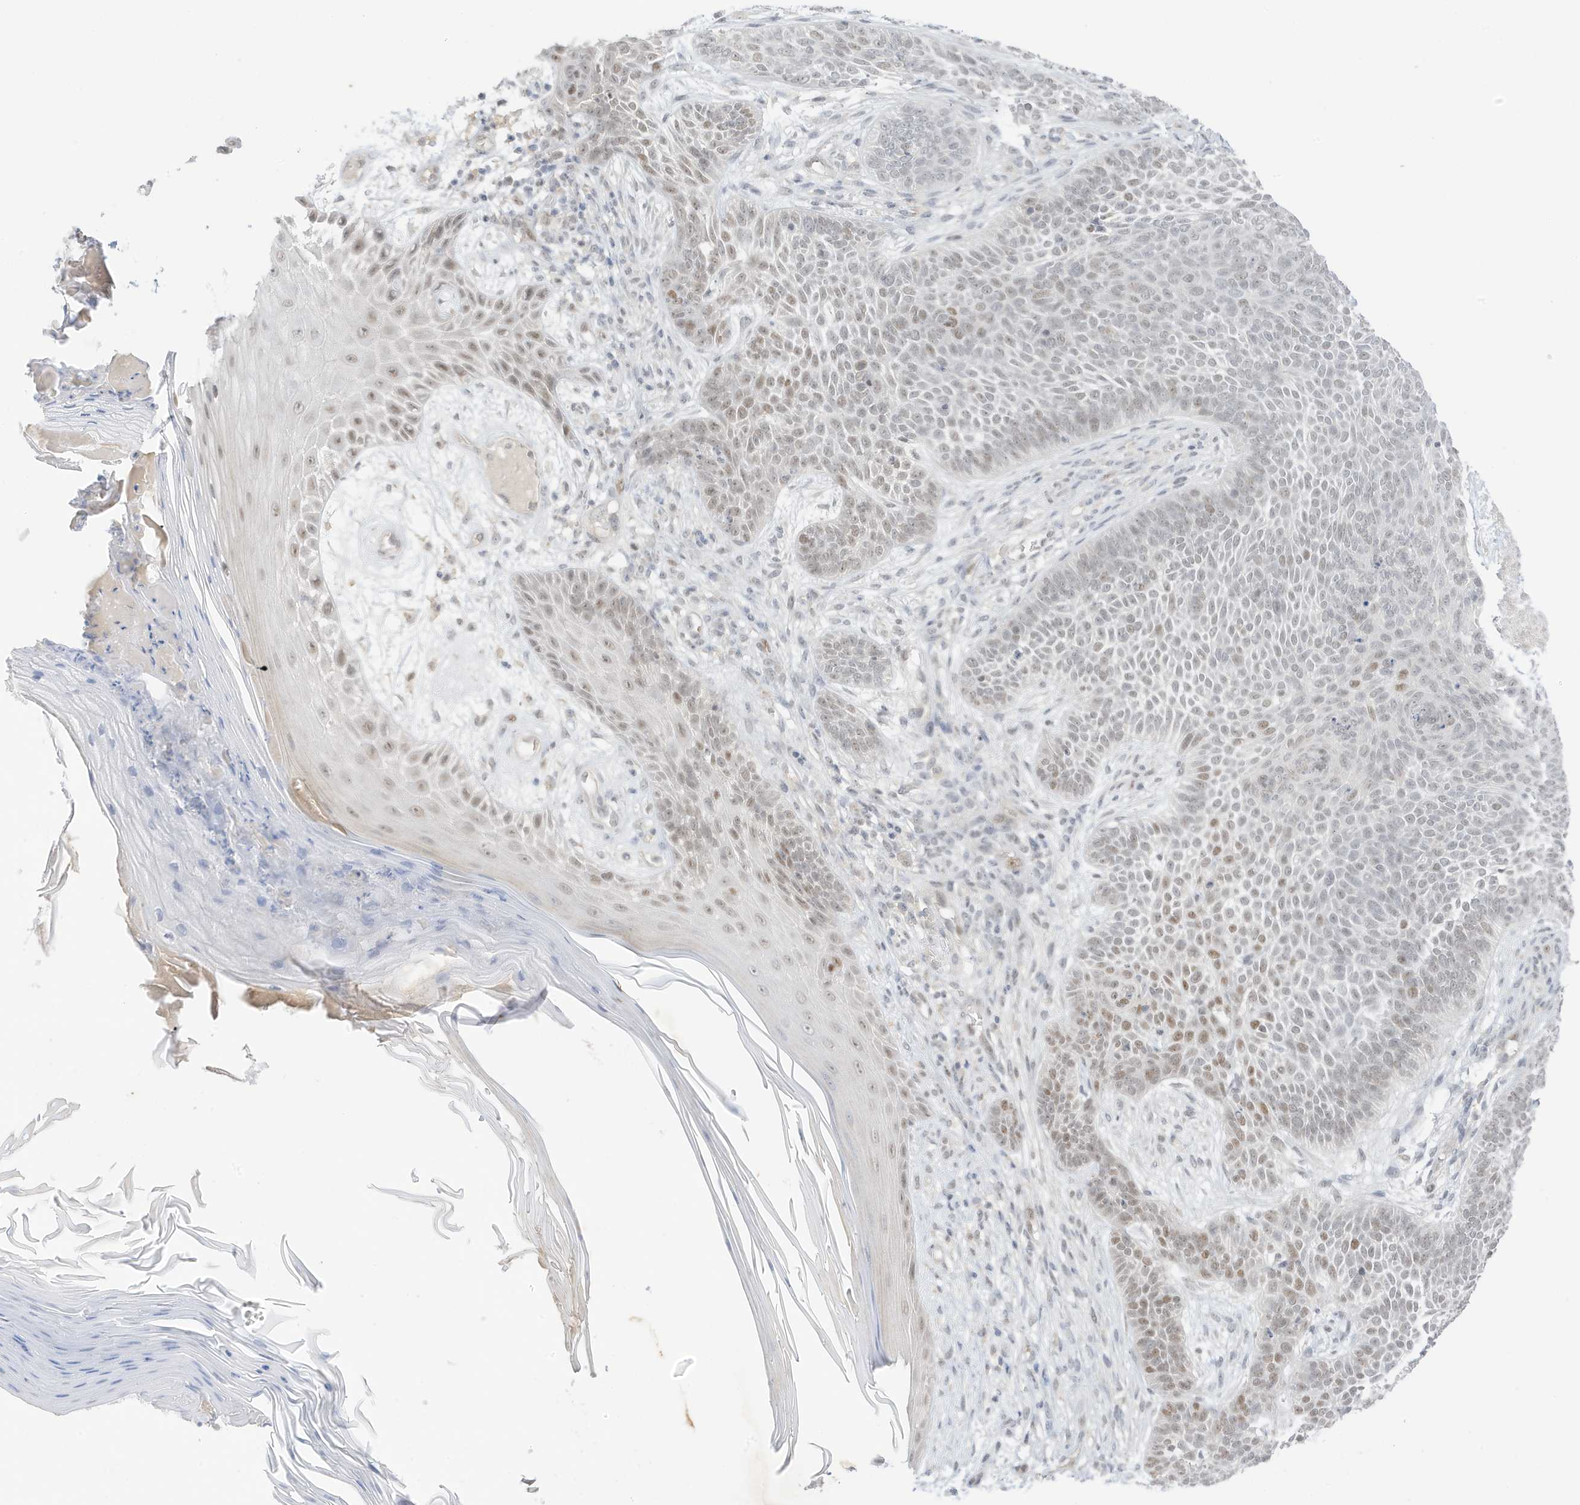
{"staining": {"intensity": "moderate", "quantity": "<25%", "location": "nuclear"}, "tissue": "skin cancer", "cell_type": "Tumor cells", "image_type": "cancer", "snomed": [{"axis": "morphology", "description": "Basal cell carcinoma"}, {"axis": "topography", "description": "Skin"}], "caption": "Moderate nuclear protein staining is appreciated in about <25% of tumor cells in skin cancer (basal cell carcinoma).", "gene": "MSL3", "patient": {"sex": "male", "age": 85}}